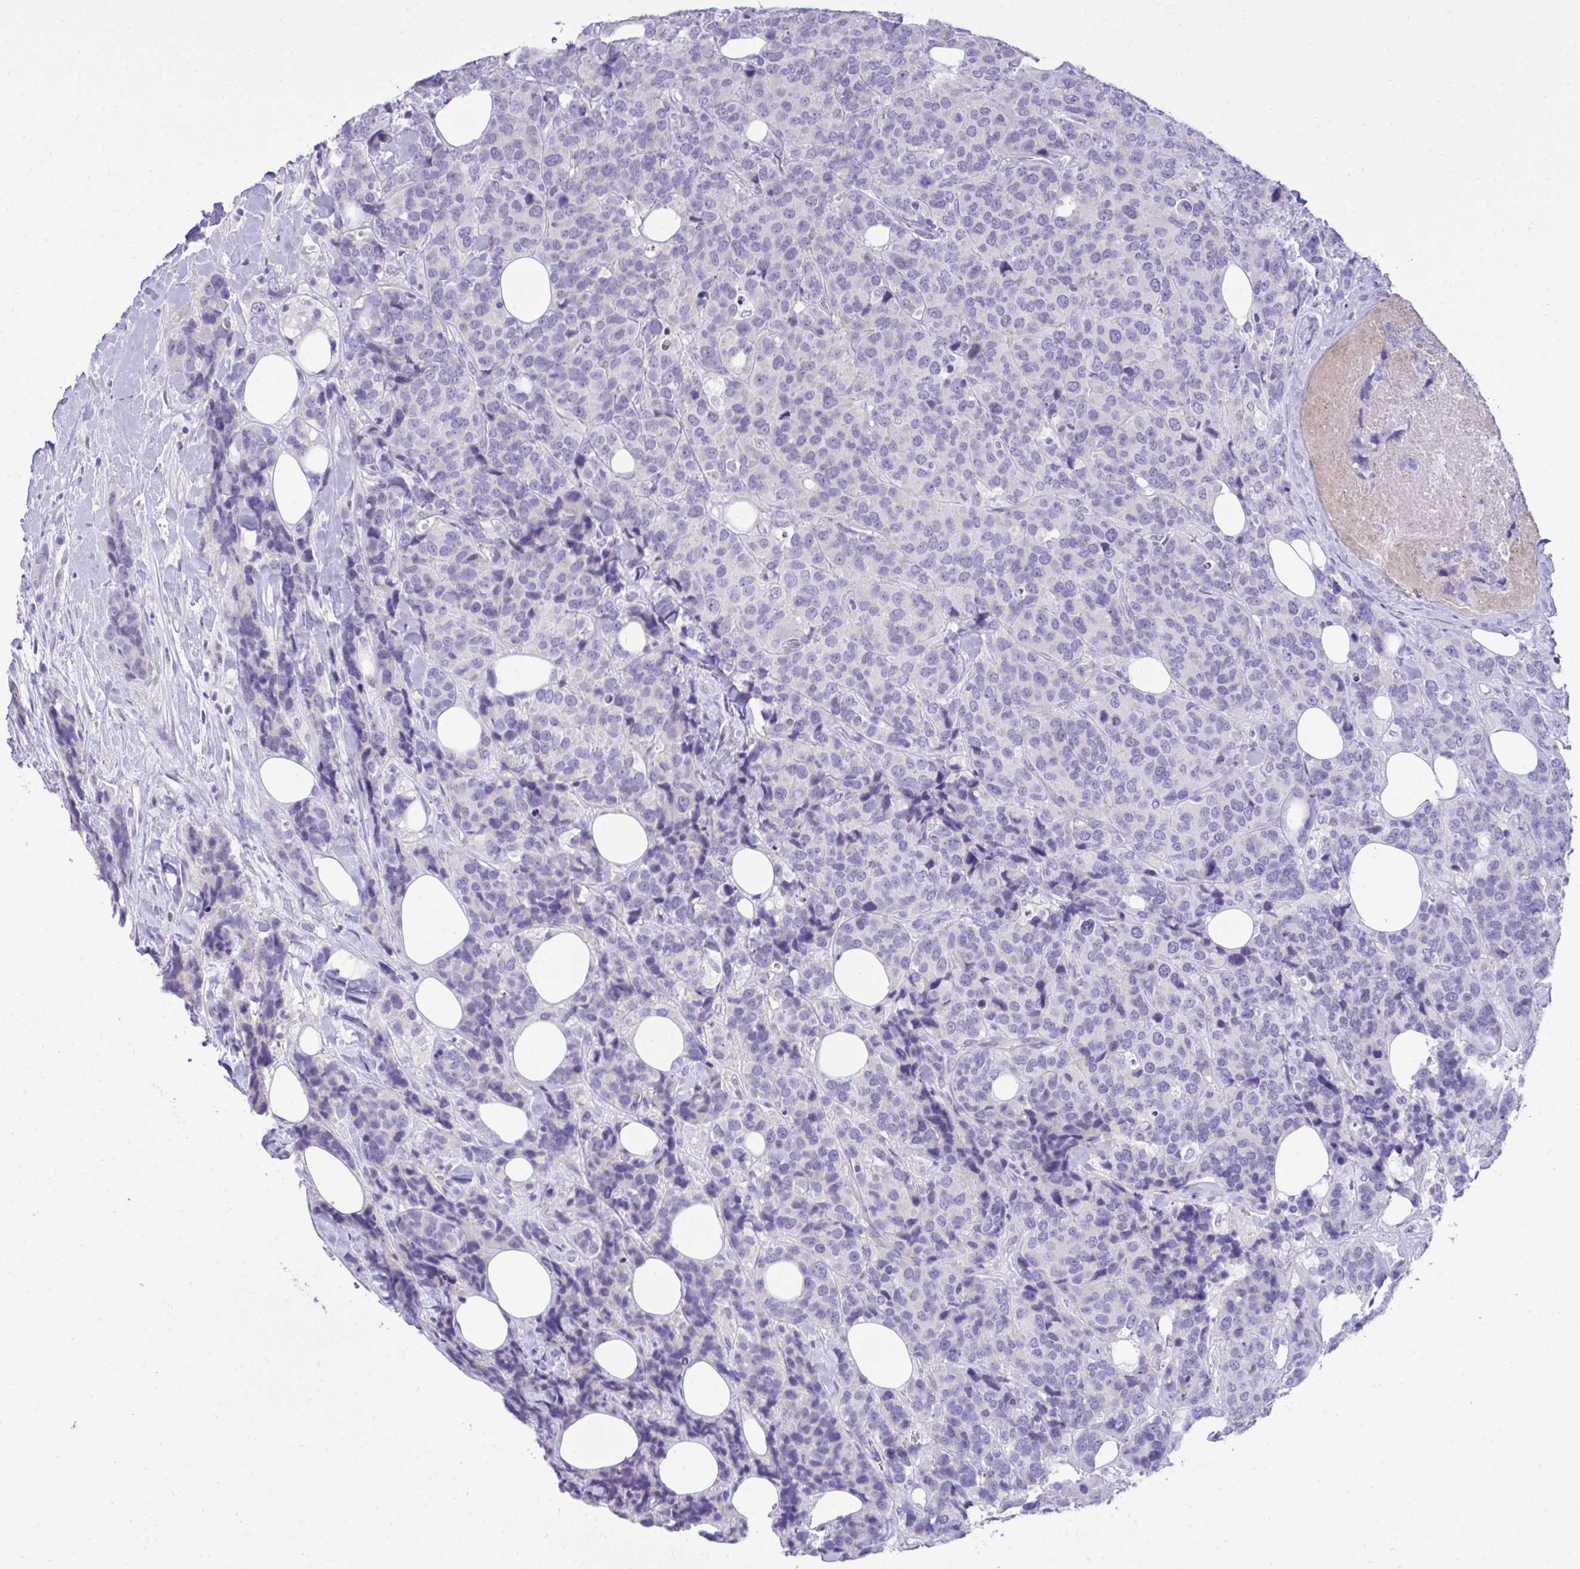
{"staining": {"intensity": "negative", "quantity": "none", "location": "none"}, "tissue": "breast cancer", "cell_type": "Tumor cells", "image_type": "cancer", "snomed": [{"axis": "morphology", "description": "Lobular carcinoma"}, {"axis": "topography", "description": "Breast"}], "caption": "Immunohistochemistry (IHC) image of neoplastic tissue: lobular carcinoma (breast) stained with DAB (3,3'-diaminobenzidine) shows no significant protein expression in tumor cells.", "gene": "TMCO5A", "patient": {"sex": "female", "age": 59}}